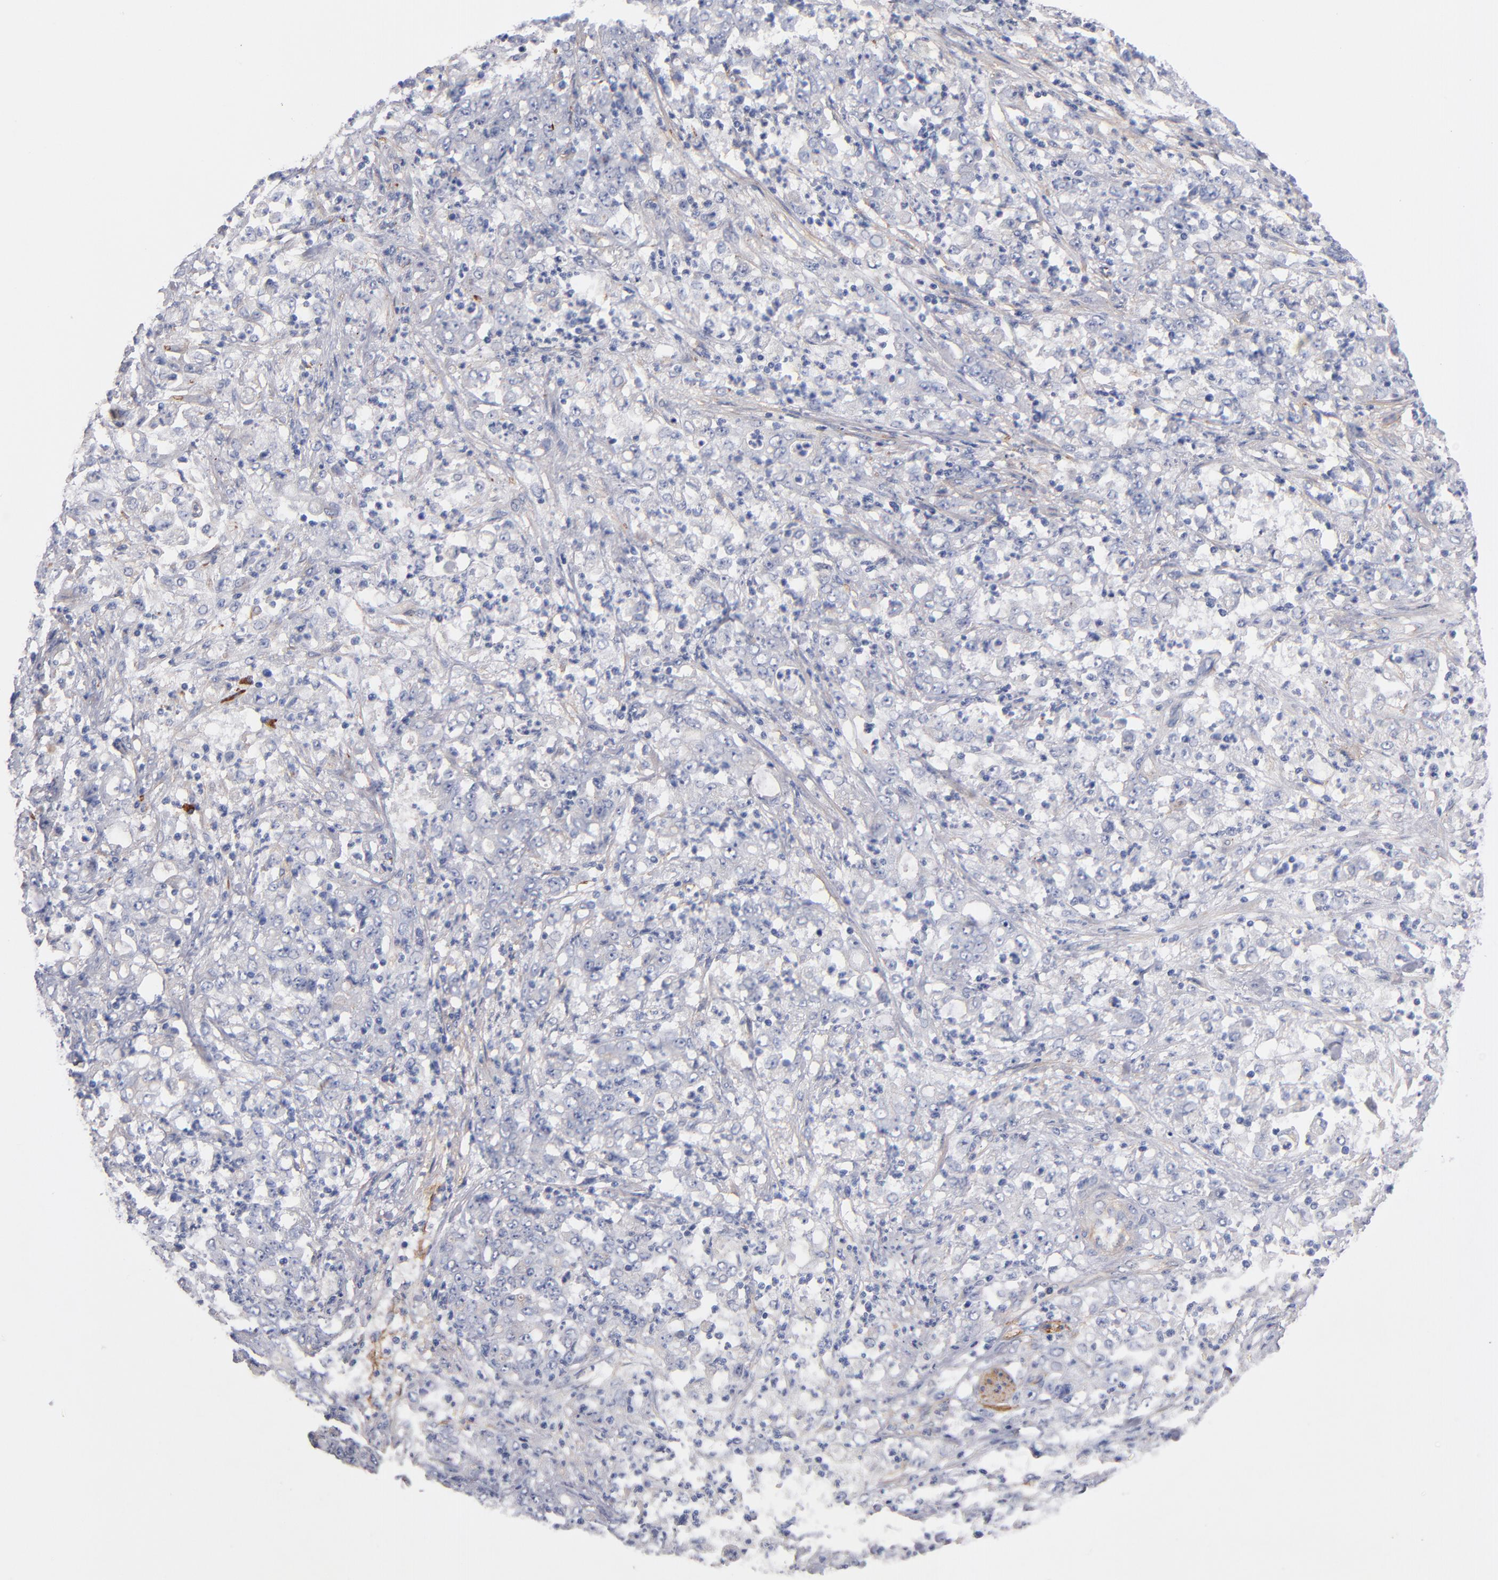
{"staining": {"intensity": "negative", "quantity": "none", "location": "none"}, "tissue": "stomach cancer", "cell_type": "Tumor cells", "image_type": "cancer", "snomed": [{"axis": "morphology", "description": "Adenocarcinoma, NOS"}, {"axis": "topography", "description": "Stomach, lower"}], "caption": "Human stomach adenocarcinoma stained for a protein using immunohistochemistry (IHC) exhibits no expression in tumor cells.", "gene": "PLSCR4", "patient": {"sex": "female", "age": 71}}